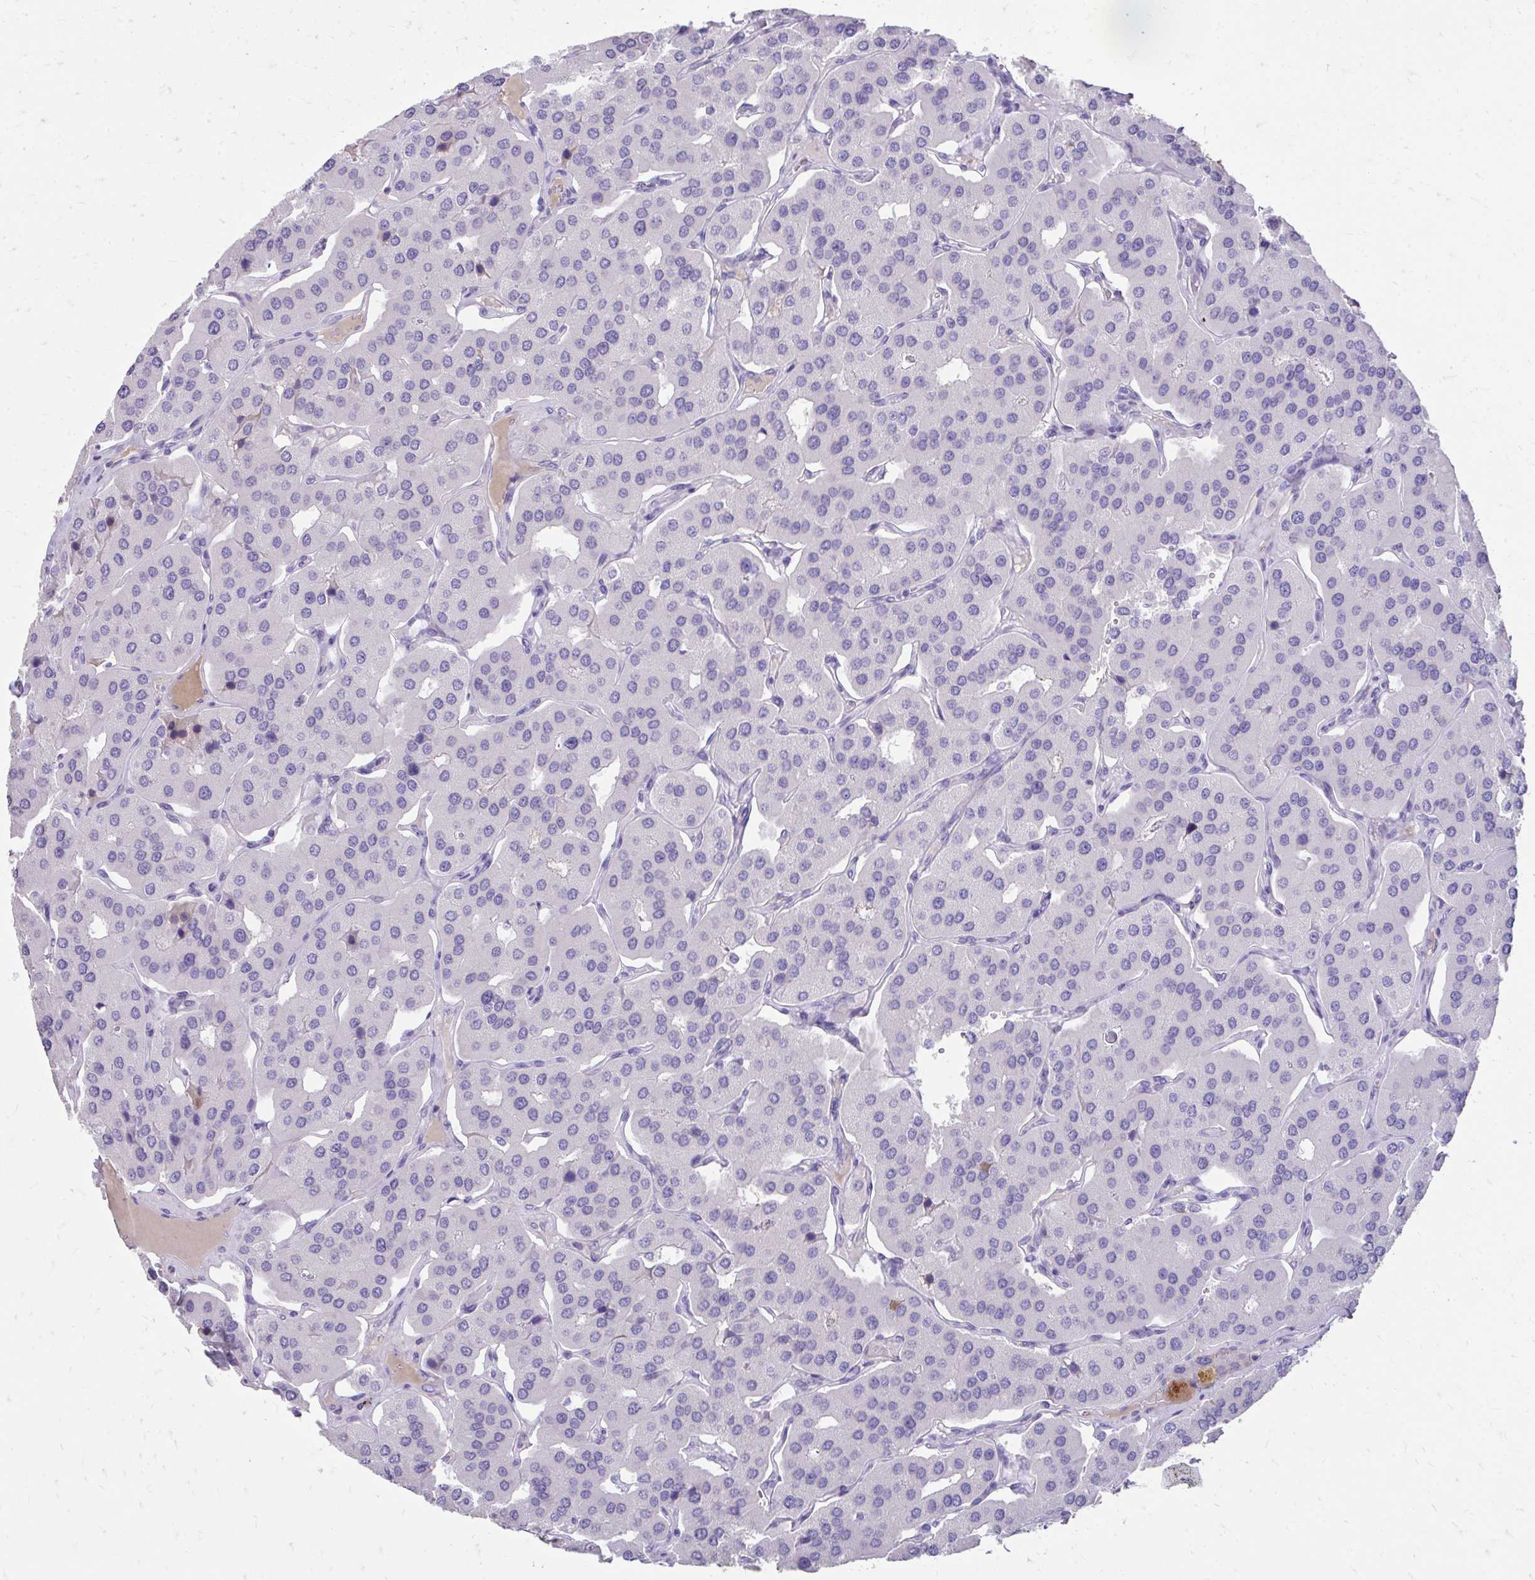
{"staining": {"intensity": "negative", "quantity": "none", "location": "none"}, "tissue": "parathyroid gland", "cell_type": "Glandular cells", "image_type": "normal", "snomed": [{"axis": "morphology", "description": "Normal tissue, NOS"}, {"axis": "morphology", "description": "Adenoma, NOS"}, {"axis": "topography", "description": "Parathyroid gland"}], "caption": "DAB immunohistochemical staining of unremarkable parathyroid gland reveals no significant staining in glandular cells.", "gene": "CFH", "patient": {"sex": "female", "age": 86}}